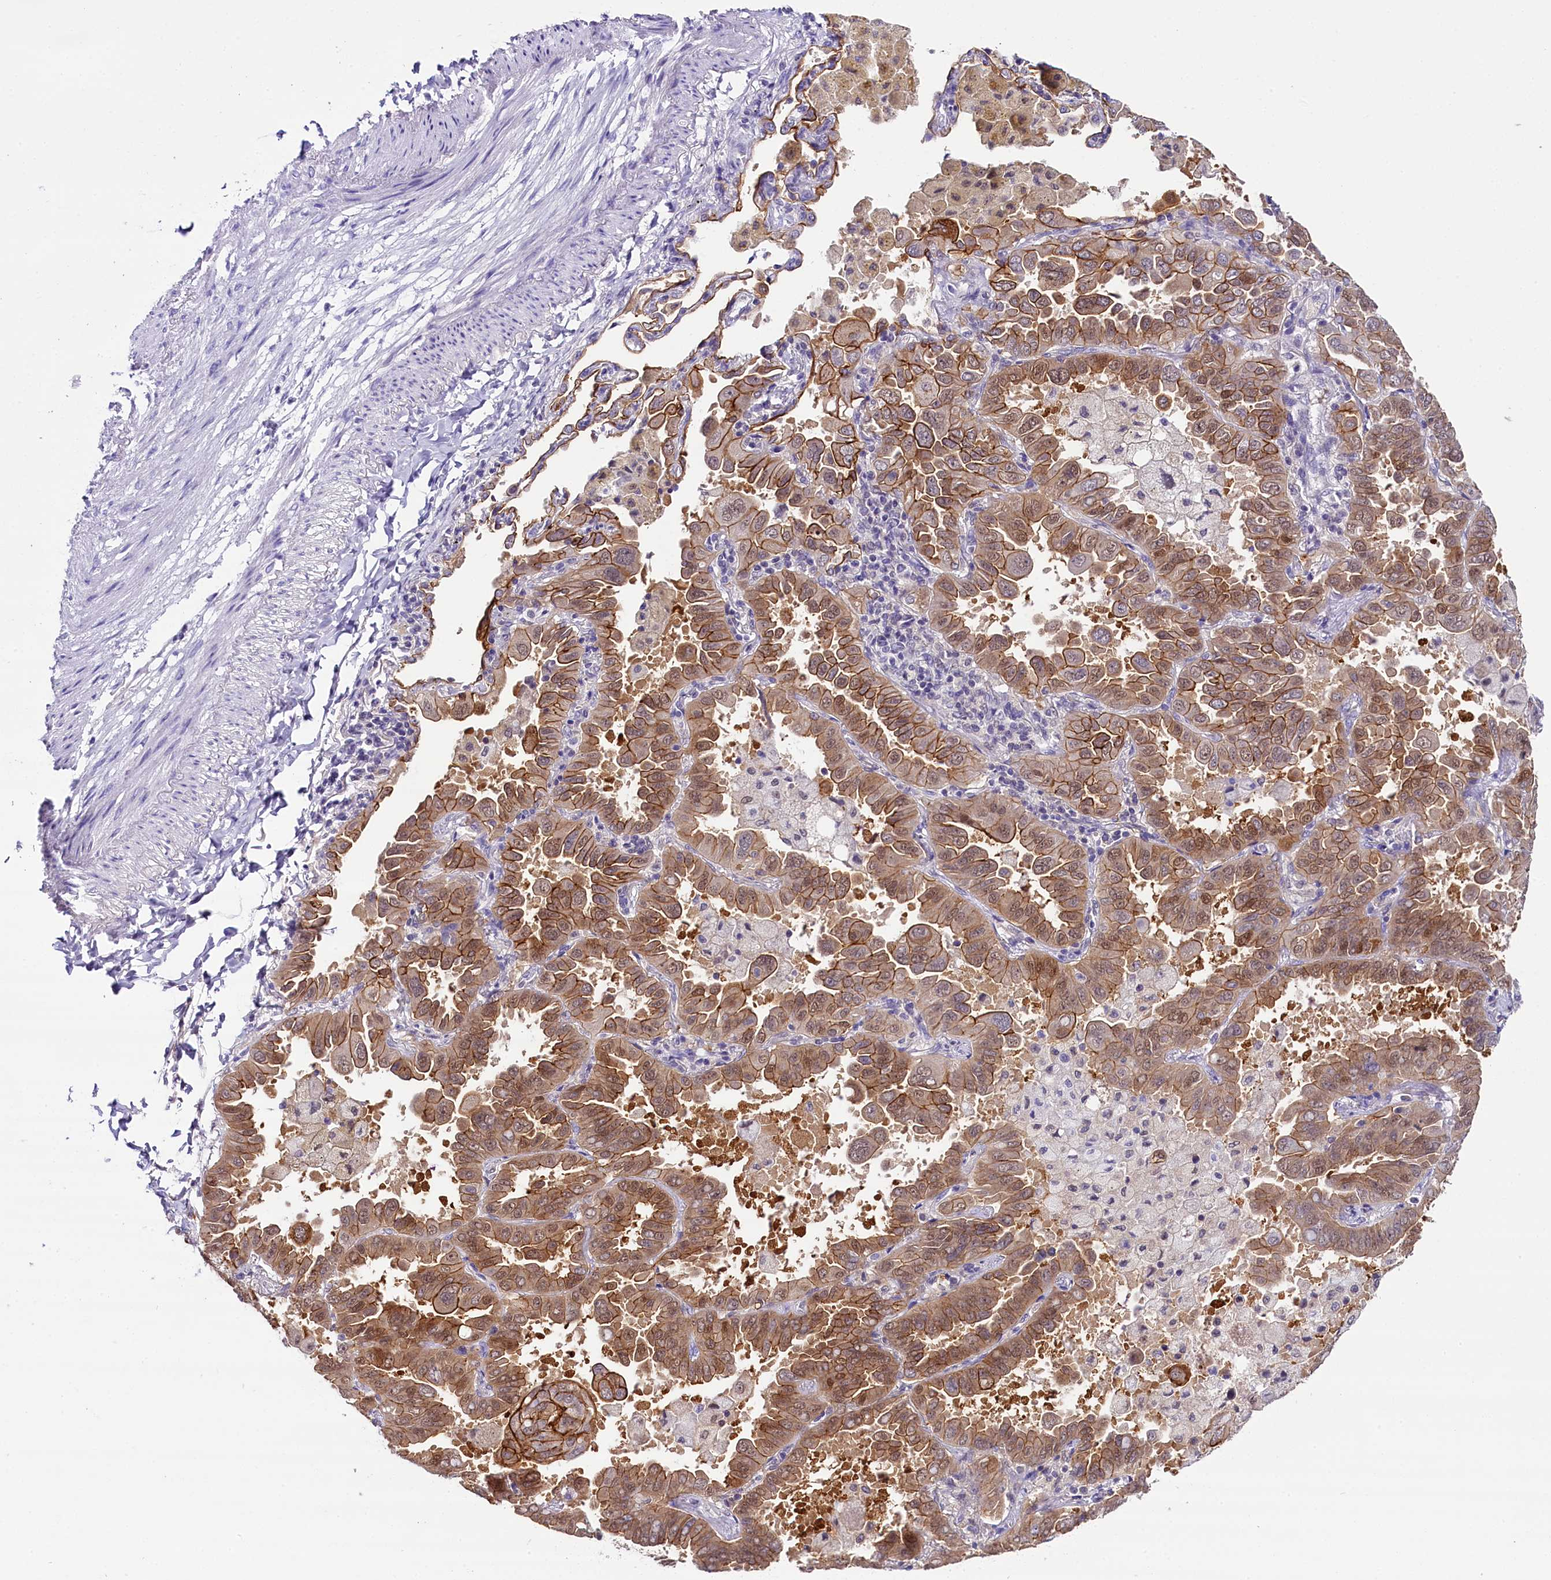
{"staining": {"intensity": "moderate", "quantity": ">75%", "location": "cytoplasmic/membranous,nuclear"}, "tissue": "lung cancer", "cell_type": "Tumor cells", "image_type": "cancer", "snomed": [{"axis": "morphology", "description": "Adenocarcinoma, NOS"}, {"axis": "topography", "description": "Lung"}], "caption": "An immunohistochemistry micrograph of neoplastic tissue is shown. Protein staining in brown highlights moderate cytoplasmic/membranous and nuclear positivity in lung cancer (adenocarcinoma) within tumor cells.", "gene": "OSGEP", "patient": {"sex": "male", "age": 64}}